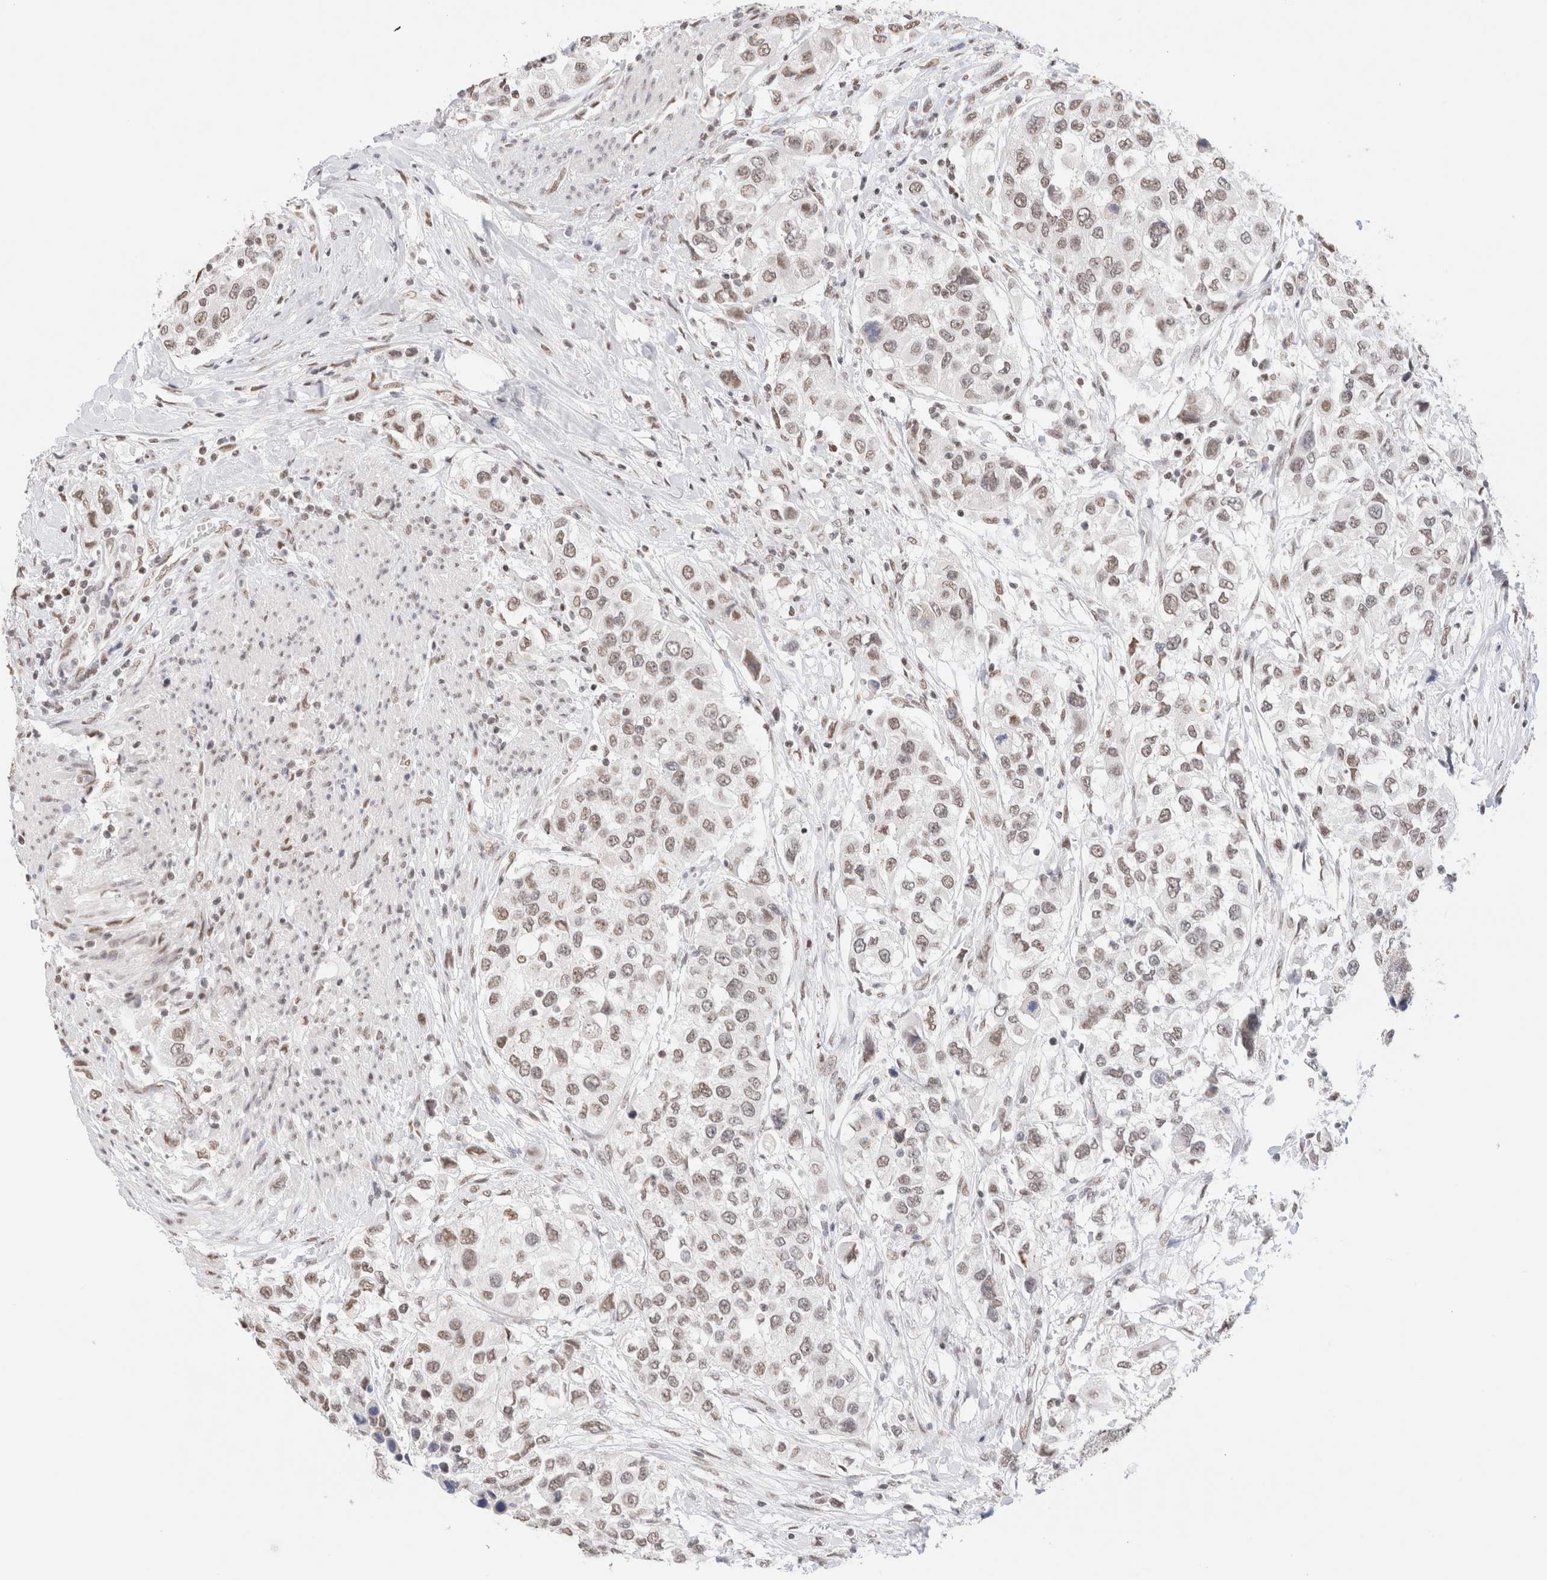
{"staining": {"intensity": "moderate", "quantity": "25%-75%", "location": "nuclear"}, "tissue": "urothelial cancer", "cell_type": "Tumor cells", "image_type": "cancer", "snomed": [{"axis": "morphology", "description": "Urothelial carcinoma, High grade"}, {"axis": "topography", "description": "Urinary bladder"}], "caption": "Urothelial carcinoma (high-grade) tissue reveals moderate nuclear staining in about 25%-75% of tumor cells, visualized by immunohistochemistry.", "gene": "SUPT3H", "patient": {"sex": "female", "age": 80}}